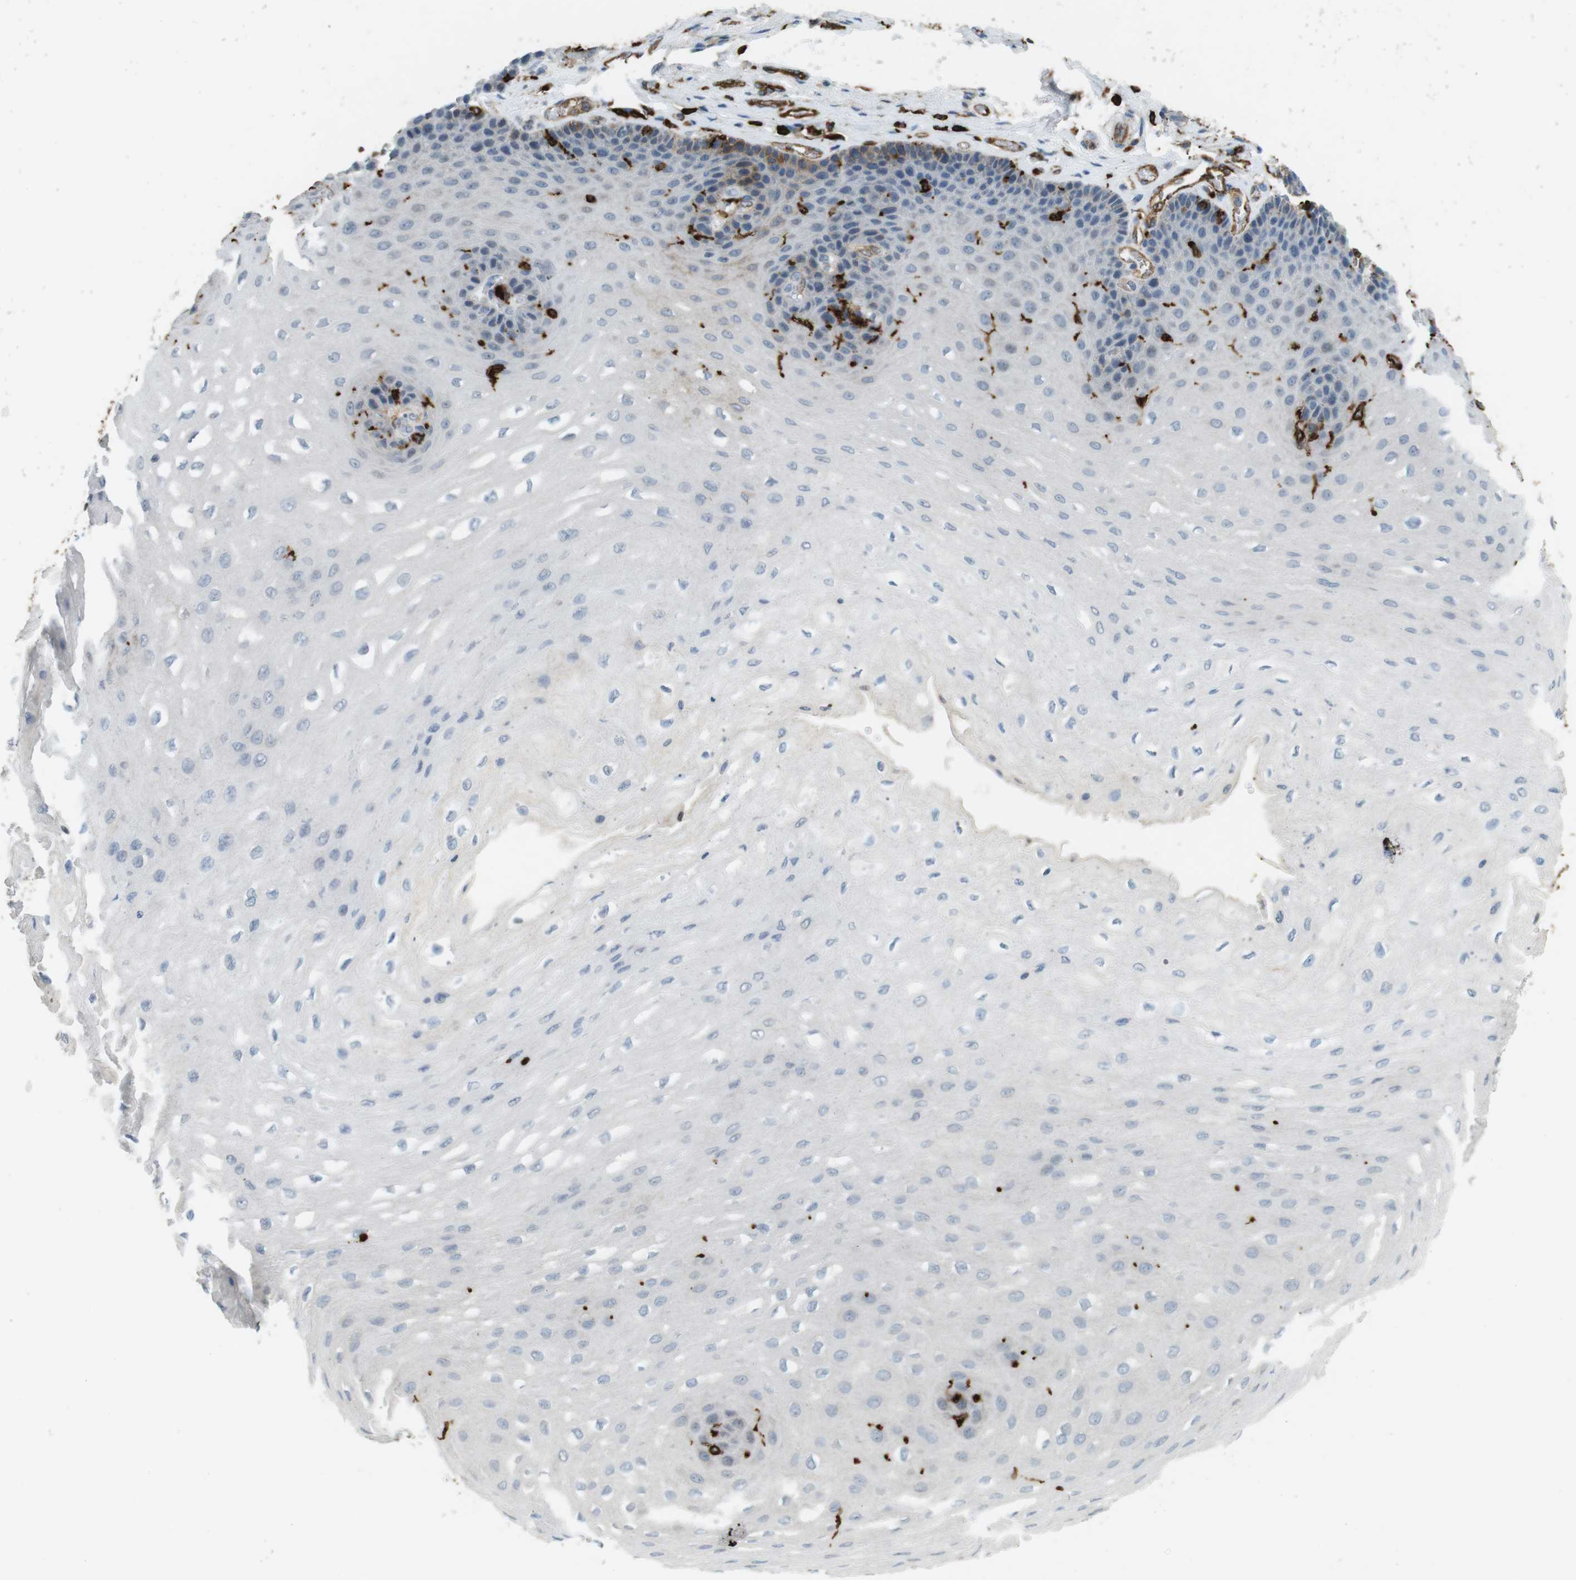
{"staining": {"intensity": "negative", "quantity": "none", "location": "none"}, "tissue": "esophagus", "cell_type": "Squamous epithelial cells", "image_type": "normal", "snomed": [{"axis": "morphology", "description": "Normal tissue, NOS"}, {"axis": "topography", "description": "Esophagus"}], "caption": "Benign esophagus was stained to show a protein in brown. There is no significant positivity in squamous epithelial cells. The staining is performed using DAB (3,3'-diaminobenzidine) brown chromogen with nuclei counter-stained in using hematoxylin.", "gene": "HLA", "patient": {"sex": "female", "age": 72}}